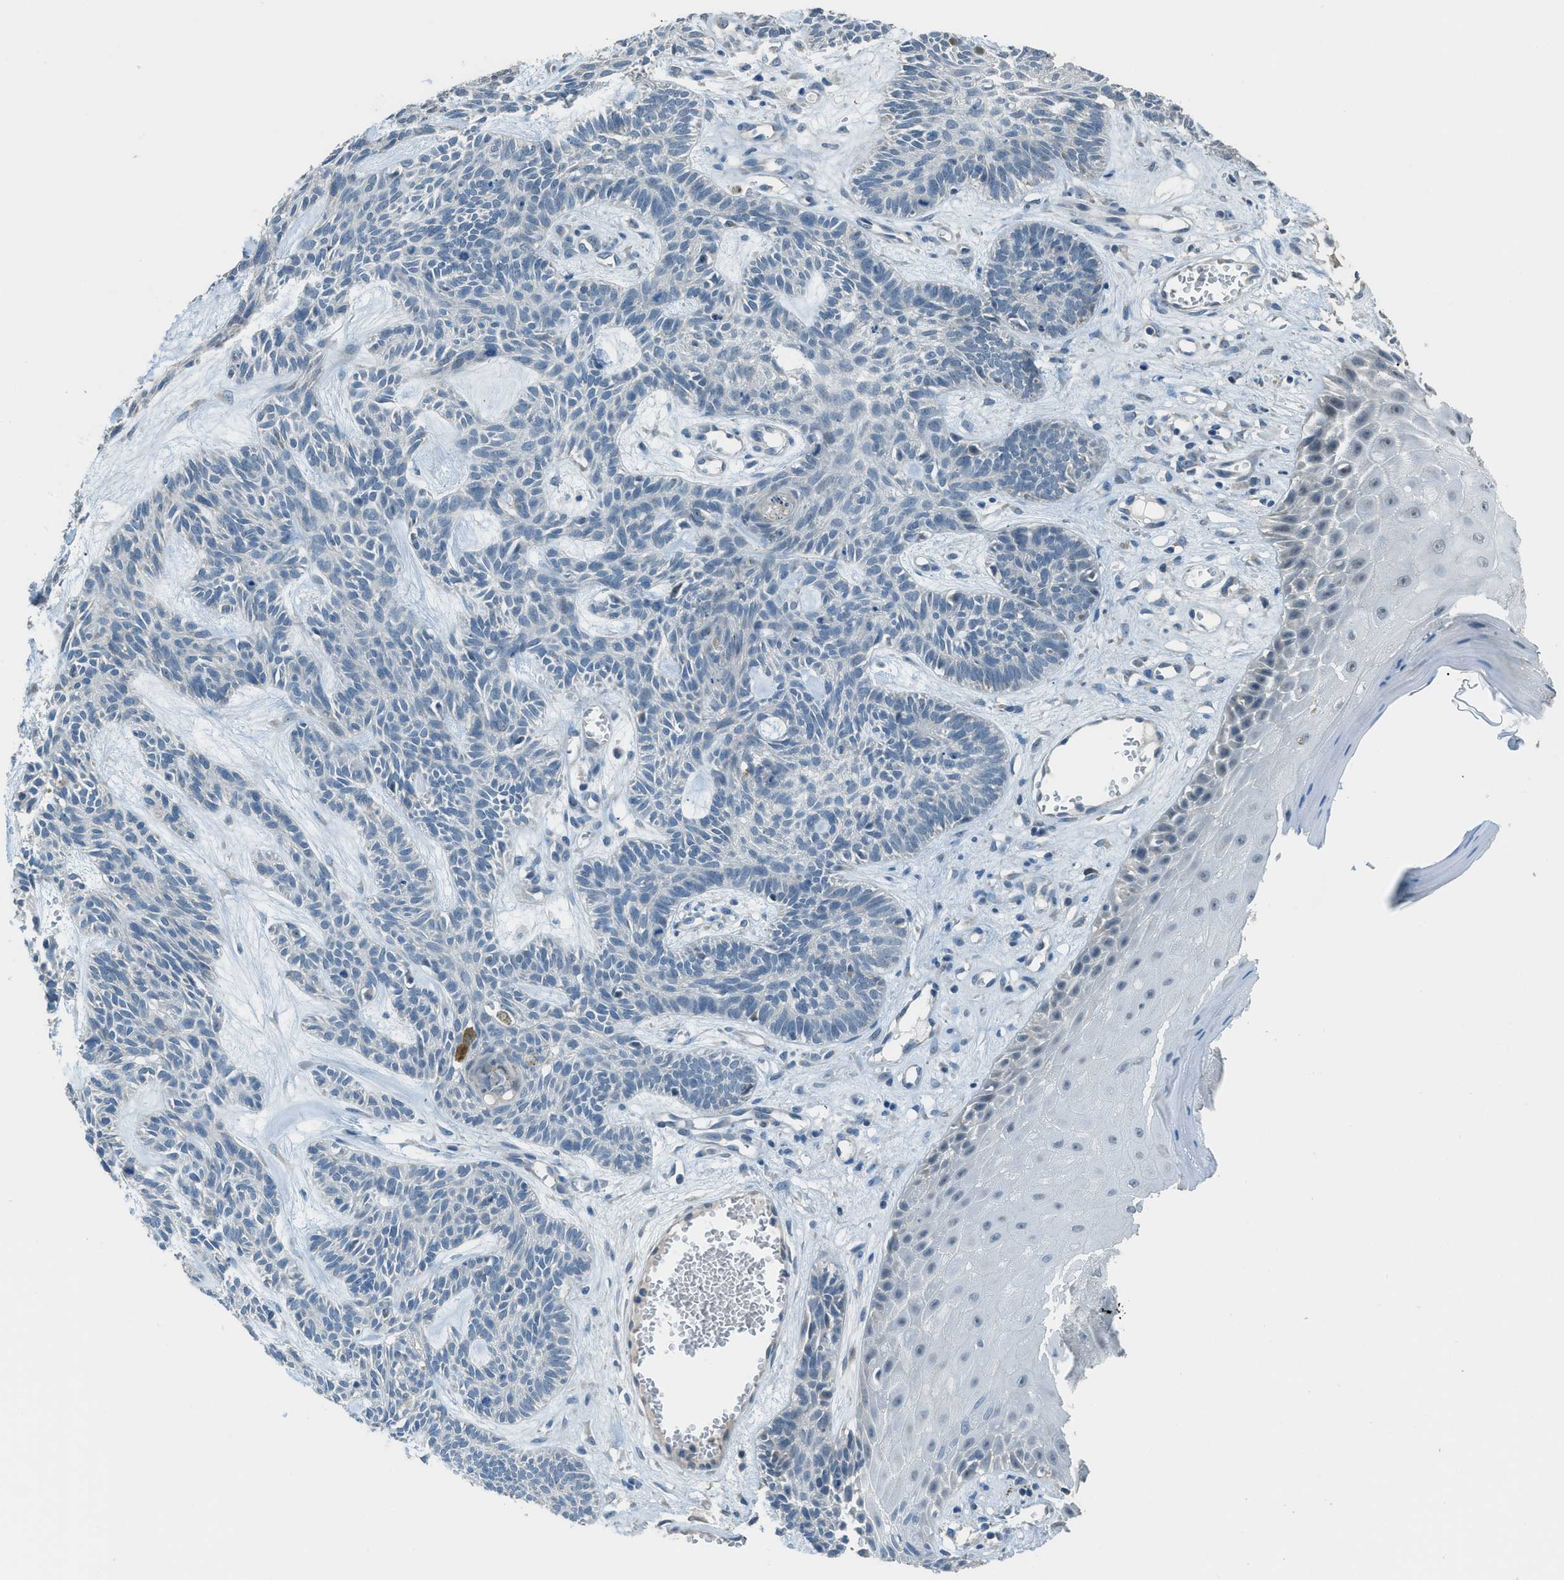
{"staining": {"intensity": "negative", "quantity": "none", "location": "none"}, "tissue": "skin cancer", "cell_type": "Tumor cells", "image_type": "cancer", "snomed": [{"axis": "morphology", "description": "Basal cell carcinoma"}, {"axis": "topography", "description": "Skin"}], "caption": "IHC micrograph of neoplastic tissue: skin basal cell carcinoma stained with DAB shows no significant protein expression in tumor cells.", "gene": "TIMD4", "patient": {"sex": "male", "age": 67}}